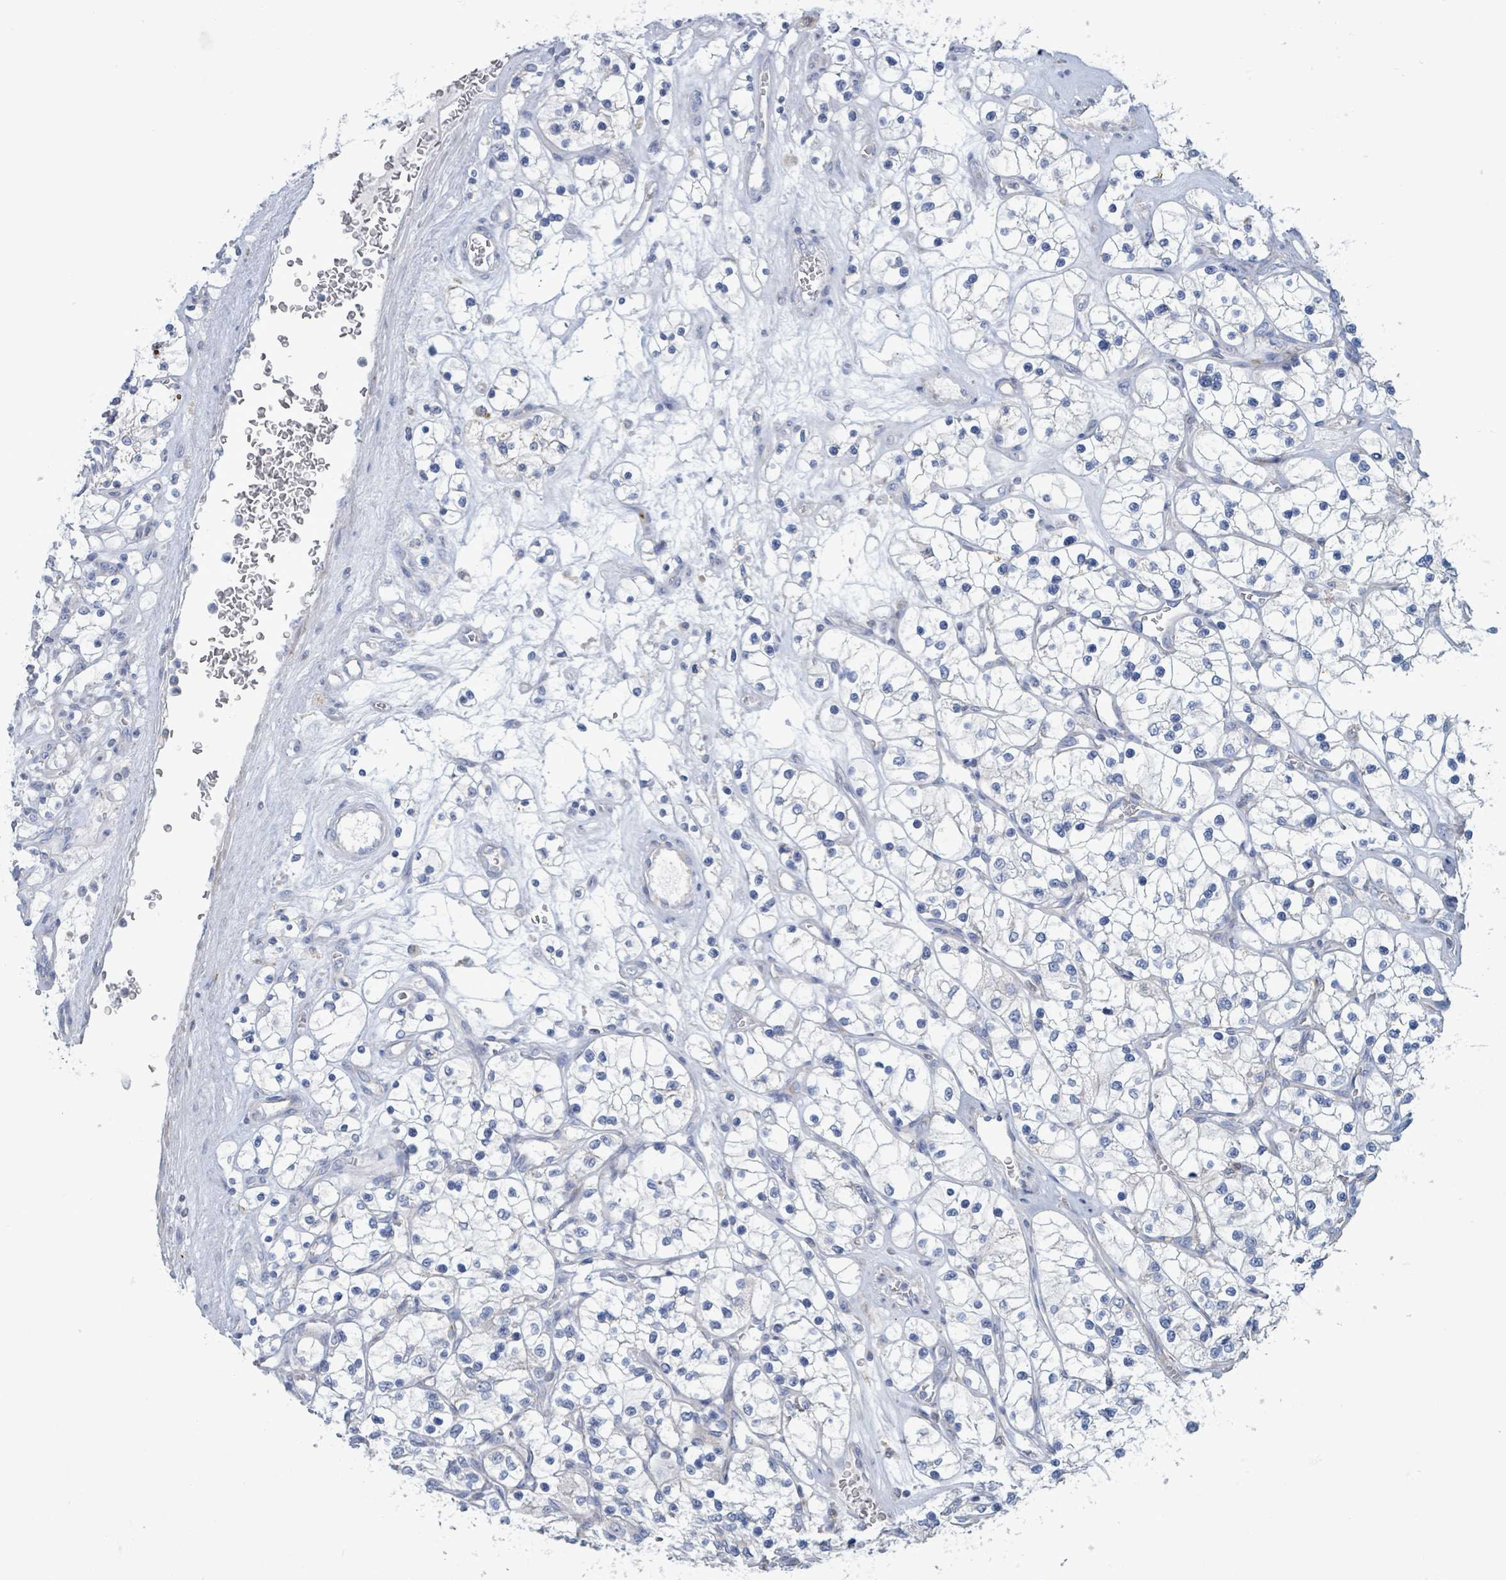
{"staining": {"intensity": "negative", "quantity": "none", "location": "none"}, "tissue": "renal cancer", "cell_type": "Tumor cells", "image_type": "cancer", "snomed": [{"axis": "morphology", "description": "Adenocarcinoma, NOS"}, {"axis": "topography", "description": "Kidney"}], "caption": "IHC micrograph of renal cancer stained for a protein (brown), which shows no expression in tumor cells.", "gene": "AKR1C4", "patient": {"sex": "female", "age": 69}}